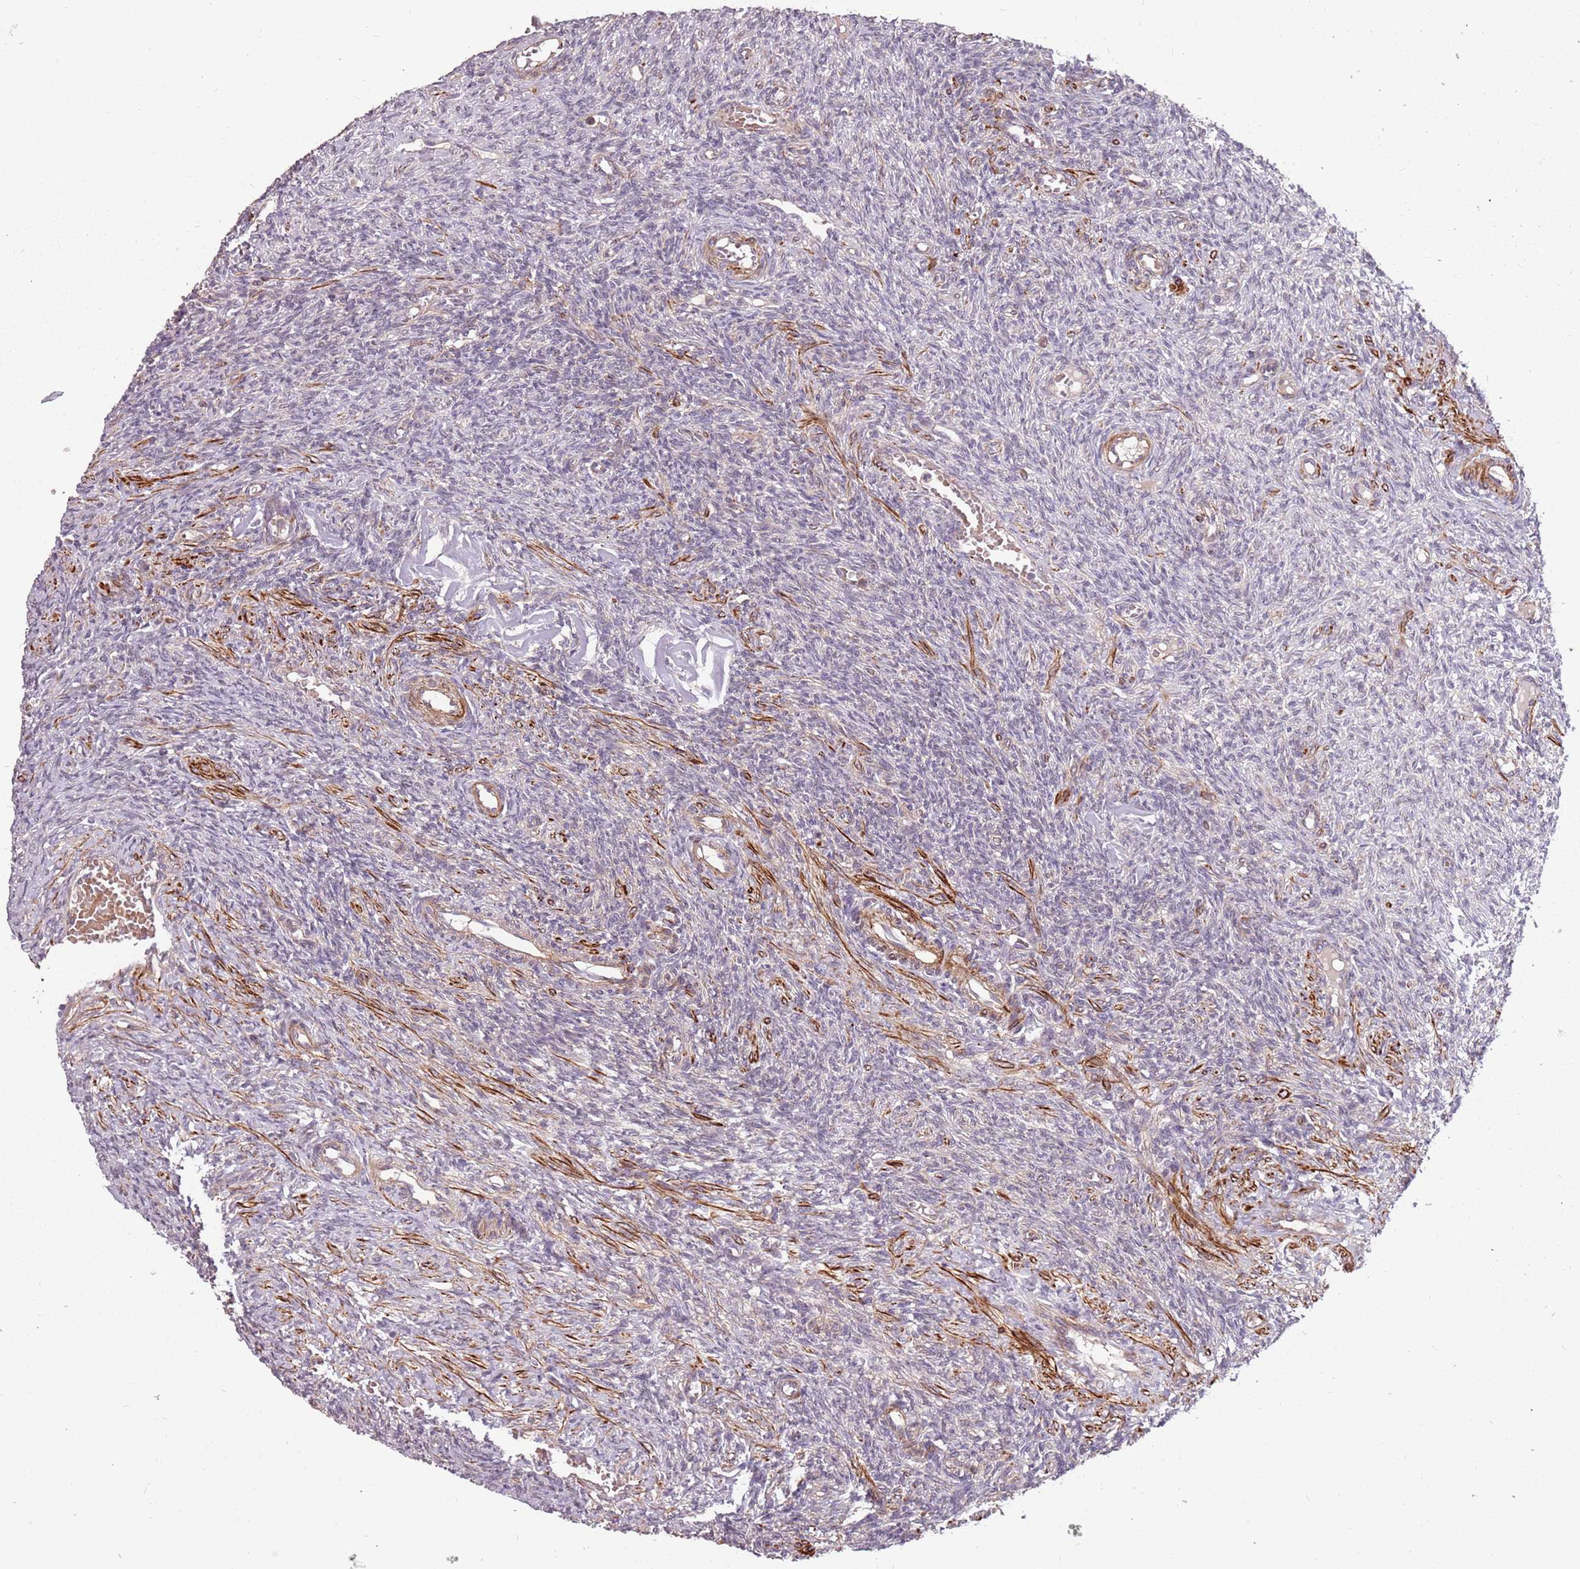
{"staining": {"intensity": "negative", "quantity": "none", "location": "none"}, "tissue": "ovary", "cell_type": "Ovarian stroma cells", "image_type": "normal", "snomed": [{"axis": "morphology", "description": "Normal tissue, NOS"}, {"axis": "topography", "description": "Ovary"}], "caption": "DAB immunohistochemical staining of benign human ovary demonstrates no significant expression in ovarian stroma cells.", "gene": "PLD6", "patient": {"sex": "female", "age": 27}}